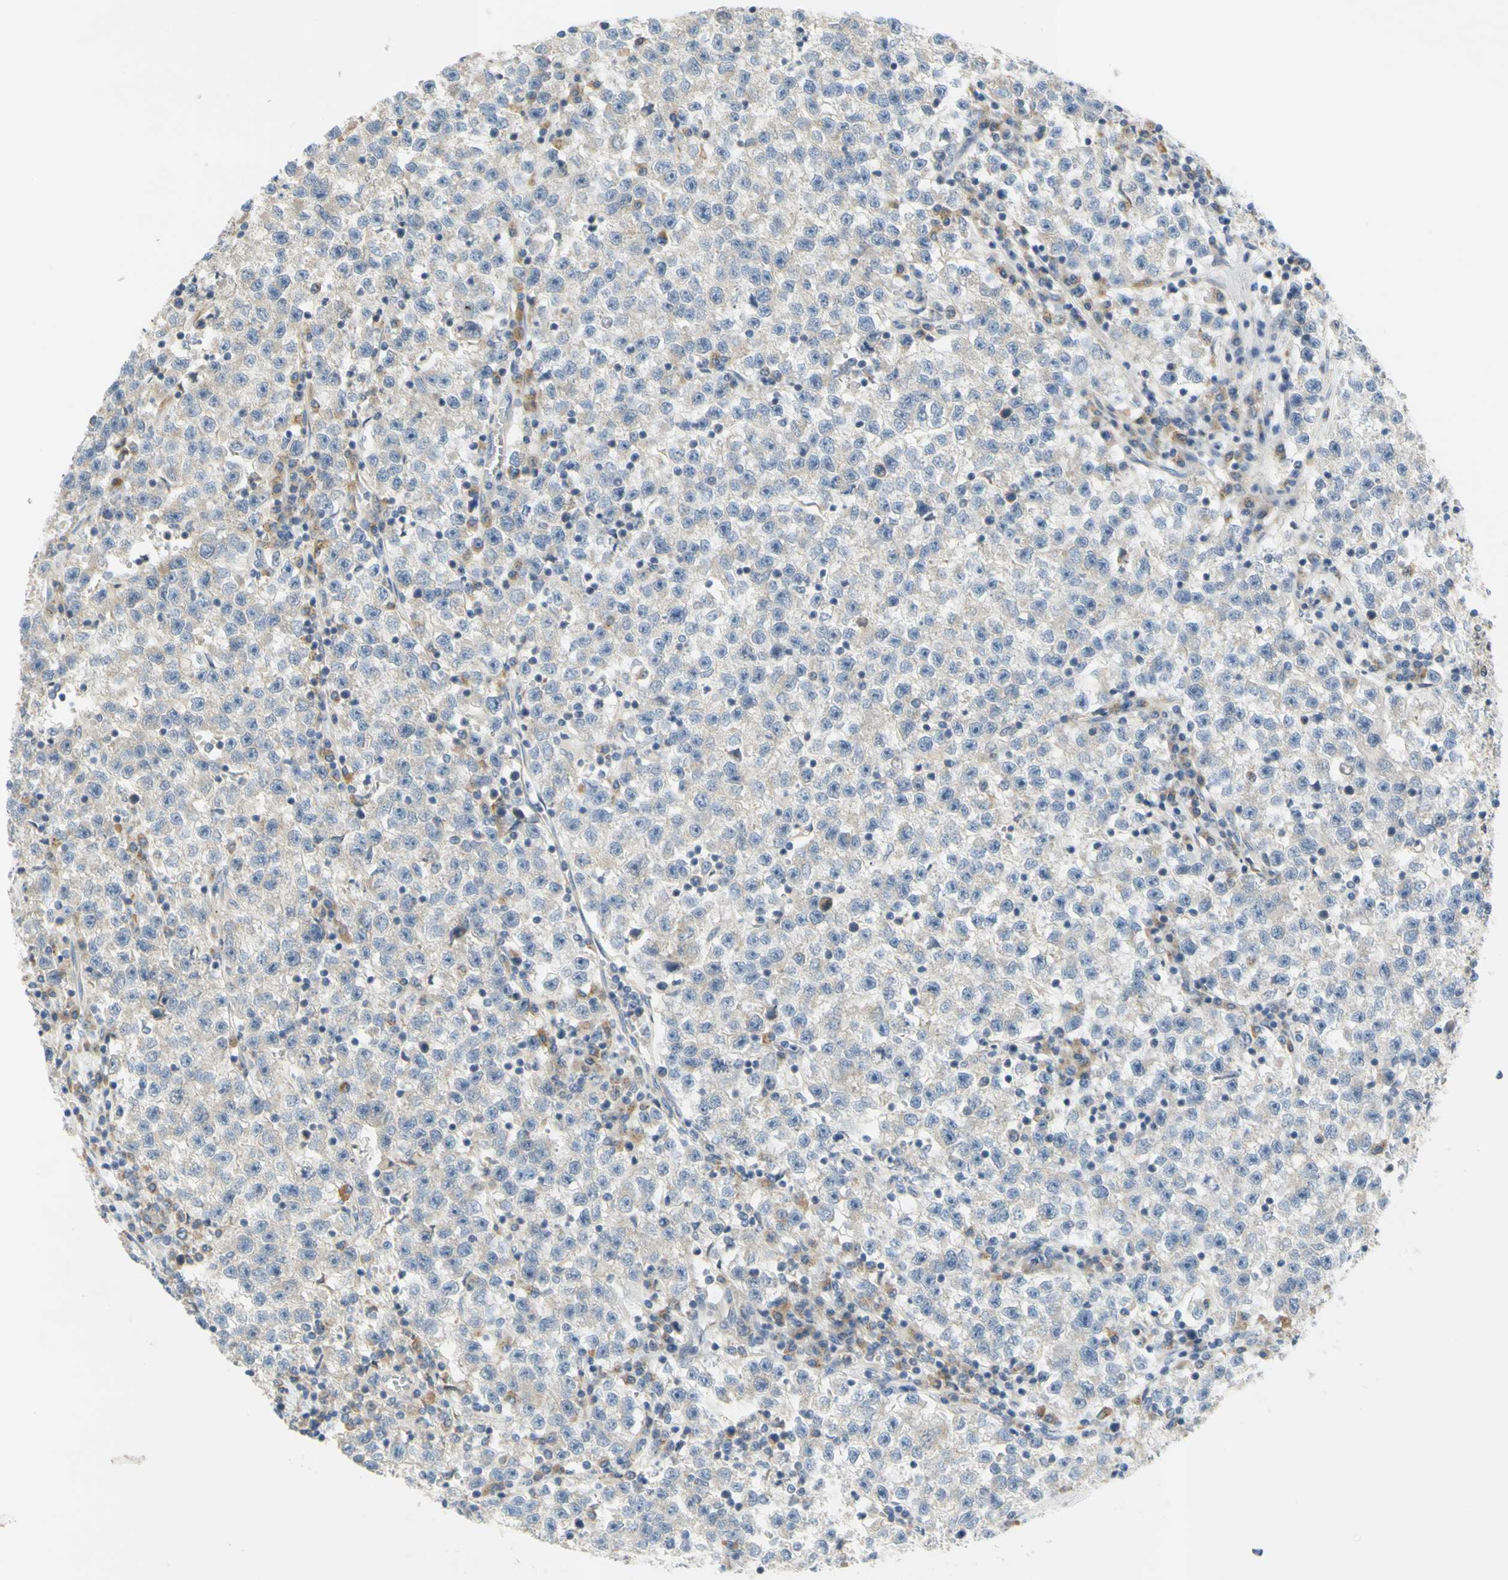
{"staining": {"intensity": "weak", "quantity": ">75%", "location": "cytoplasmic/membranous"}, "tissue": "testis cancer", "cell_type": "Tumor cells", "image_type": "cancer", "snomed": [{"axis": "morphology", "description": "Seminoma, NOS"}, {"axis": "topography", "description": "Testis"}], "caption": "Immunohistochemical staining of human testis cancer (seminoma) shows weak cytoplasmic/membranous protein positivity in approximately >75% of tumor cells.", "gene": "CCNB2", "patient": {"sex": "male", "age": 22}}